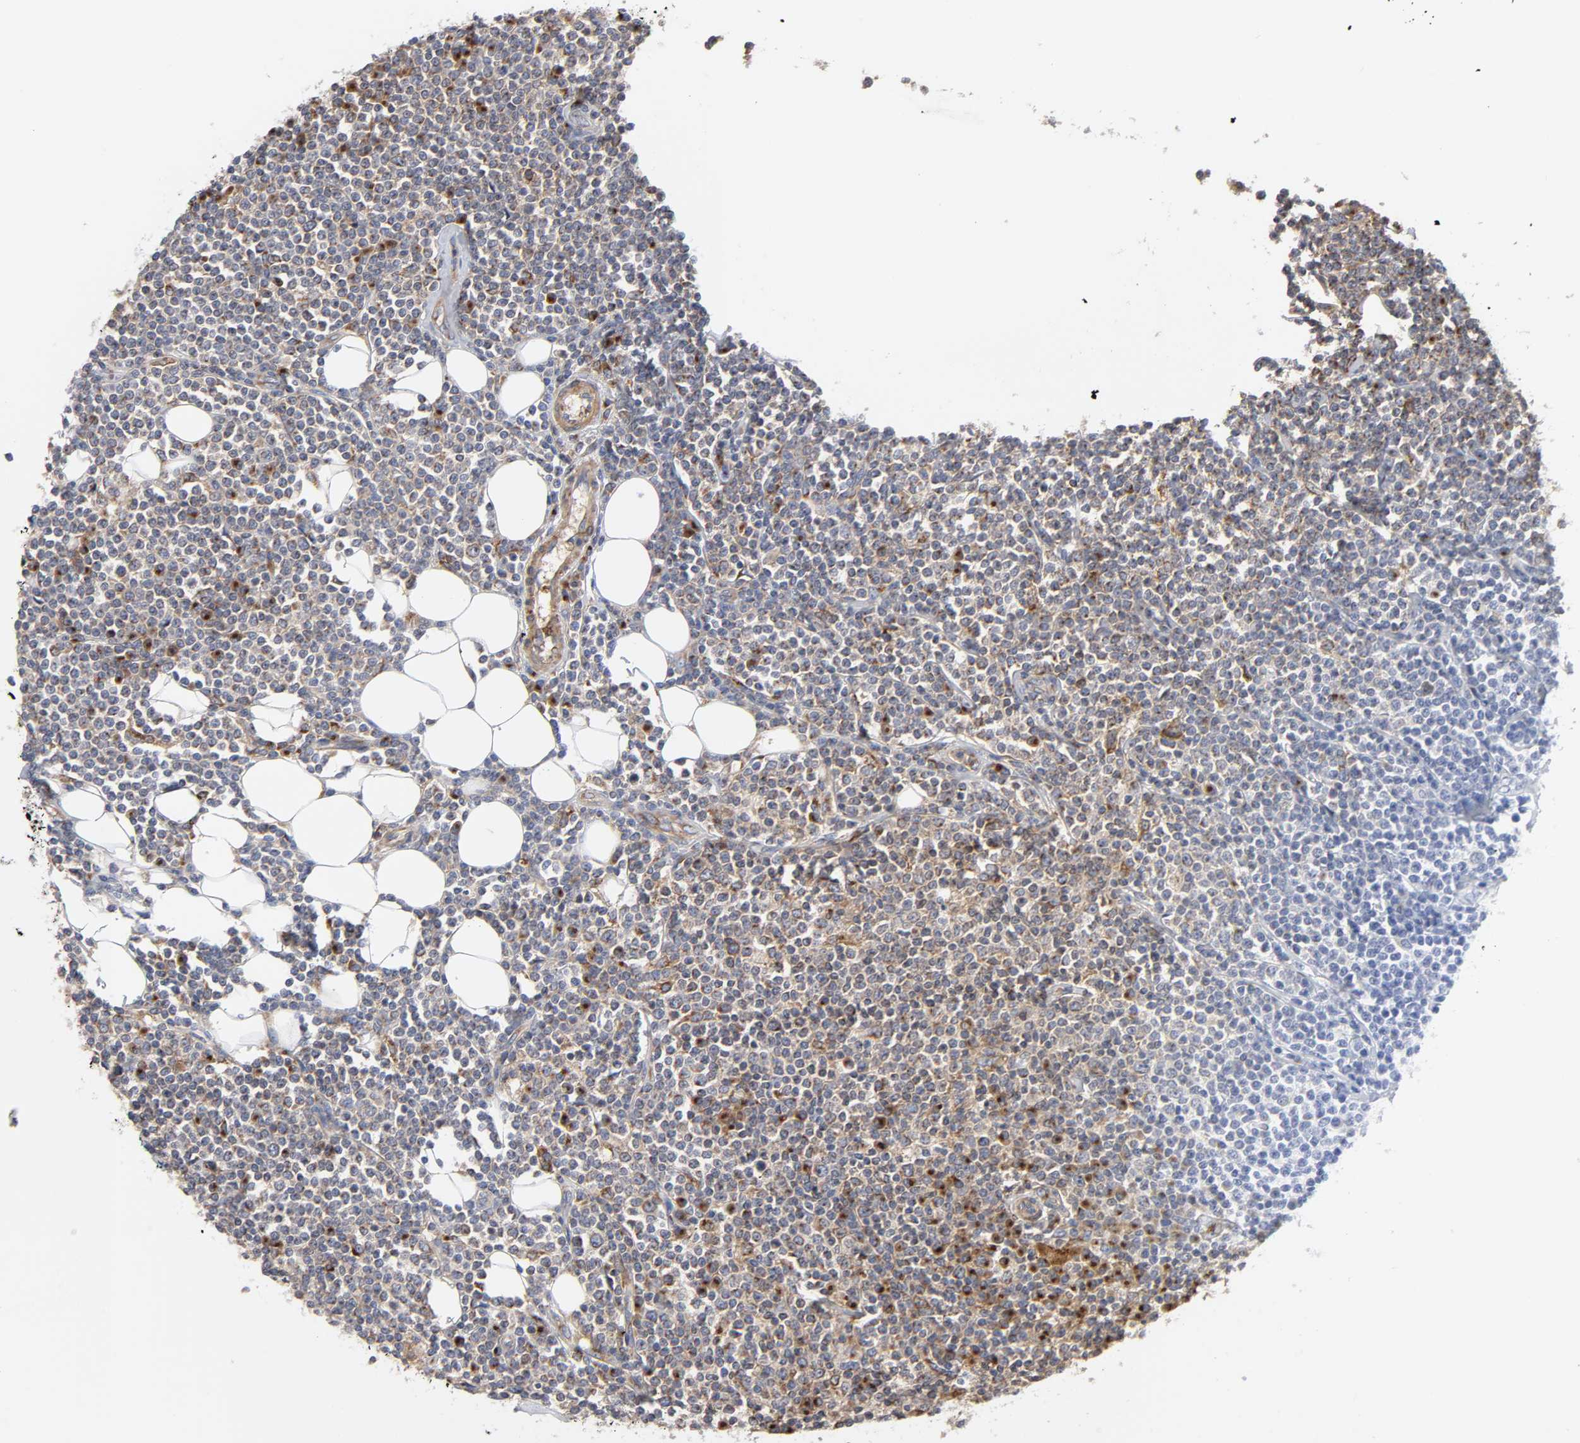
{"staining": {"intensity": "strong", "quantity": ">75%", "location": "cytoplasmic/membranous"}, "tissue": "lymphoma", "cell_type": "Tumor cells", "image_type": "cancer", "snomed": [{"axis": "morphology", "description": "Malignant lymphoma, non-Hodgkin's type, Low grade"}, {"axis": "topography", "description": "Soft tissue"}], "caption": "Immunohistochemistry (IHC) histopathology image of human low-grade malignant lymphoma, non-Hodgkin's type stained for a protein (brown), which displays high levels of strong cytoplasmic/membranous expression in about >75% of tumor cells.", "gene": "GNPTG", "patient": {"sex": "male", "age": 92}}